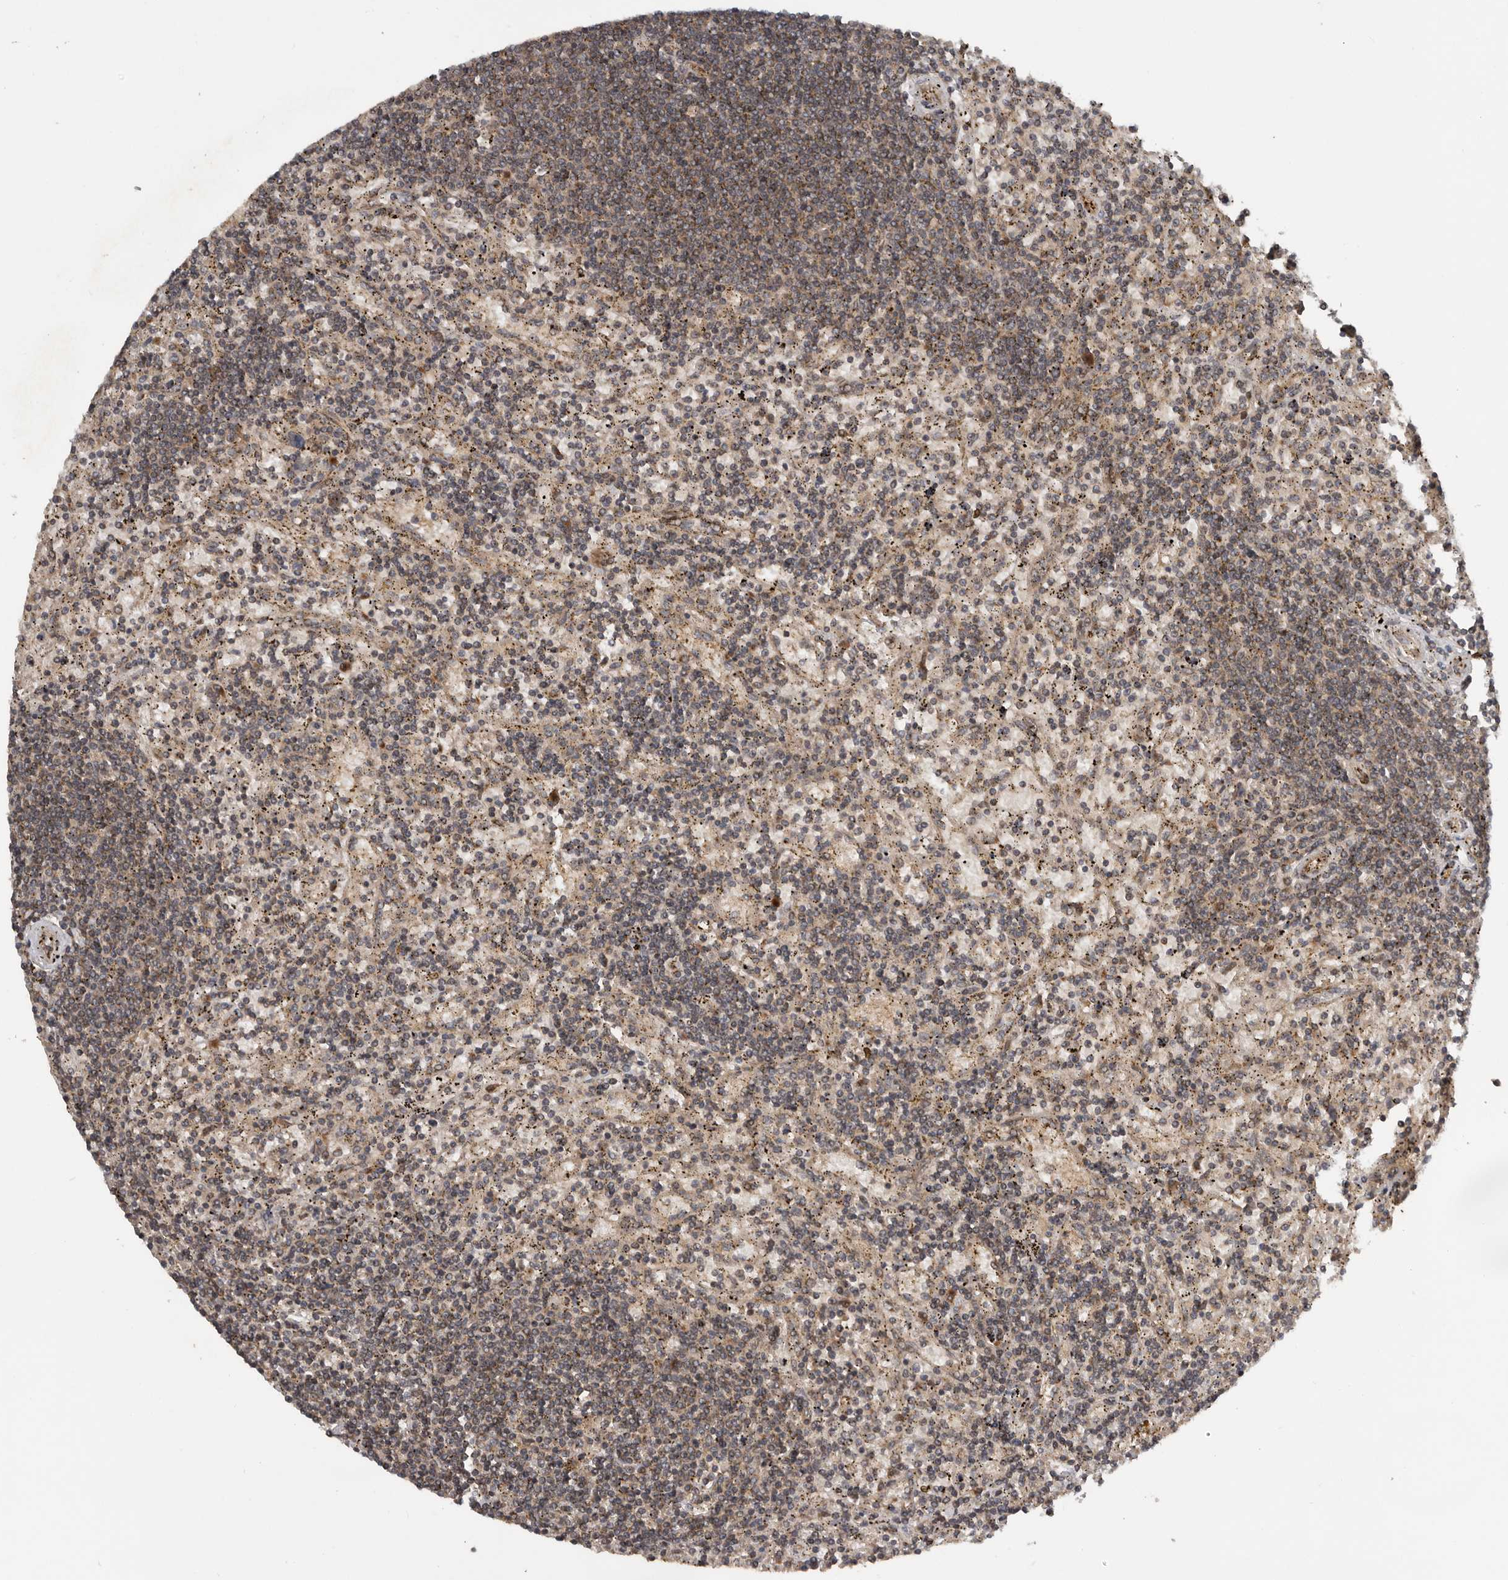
{"staining": {"intensity": "weak", "quantity": "<25%", "location": "cytoplasmic/membranous"}, "tissue": "lymphoma", "cell_type": "Tumor cells", "image_type": "cancer", "snomed": [{"axis": "morphology", "description": "Malignant lymphoma, non-Hodgkin's type, Low grade"}, {"axis": "topography", "description": "Spleen"}], "caption": "Lymphoma was stained to show a protein in brown. There is no significant expression in tumor cells.", "gene": "CCDC190", "patient": {"sex": "male", "age": 76}}